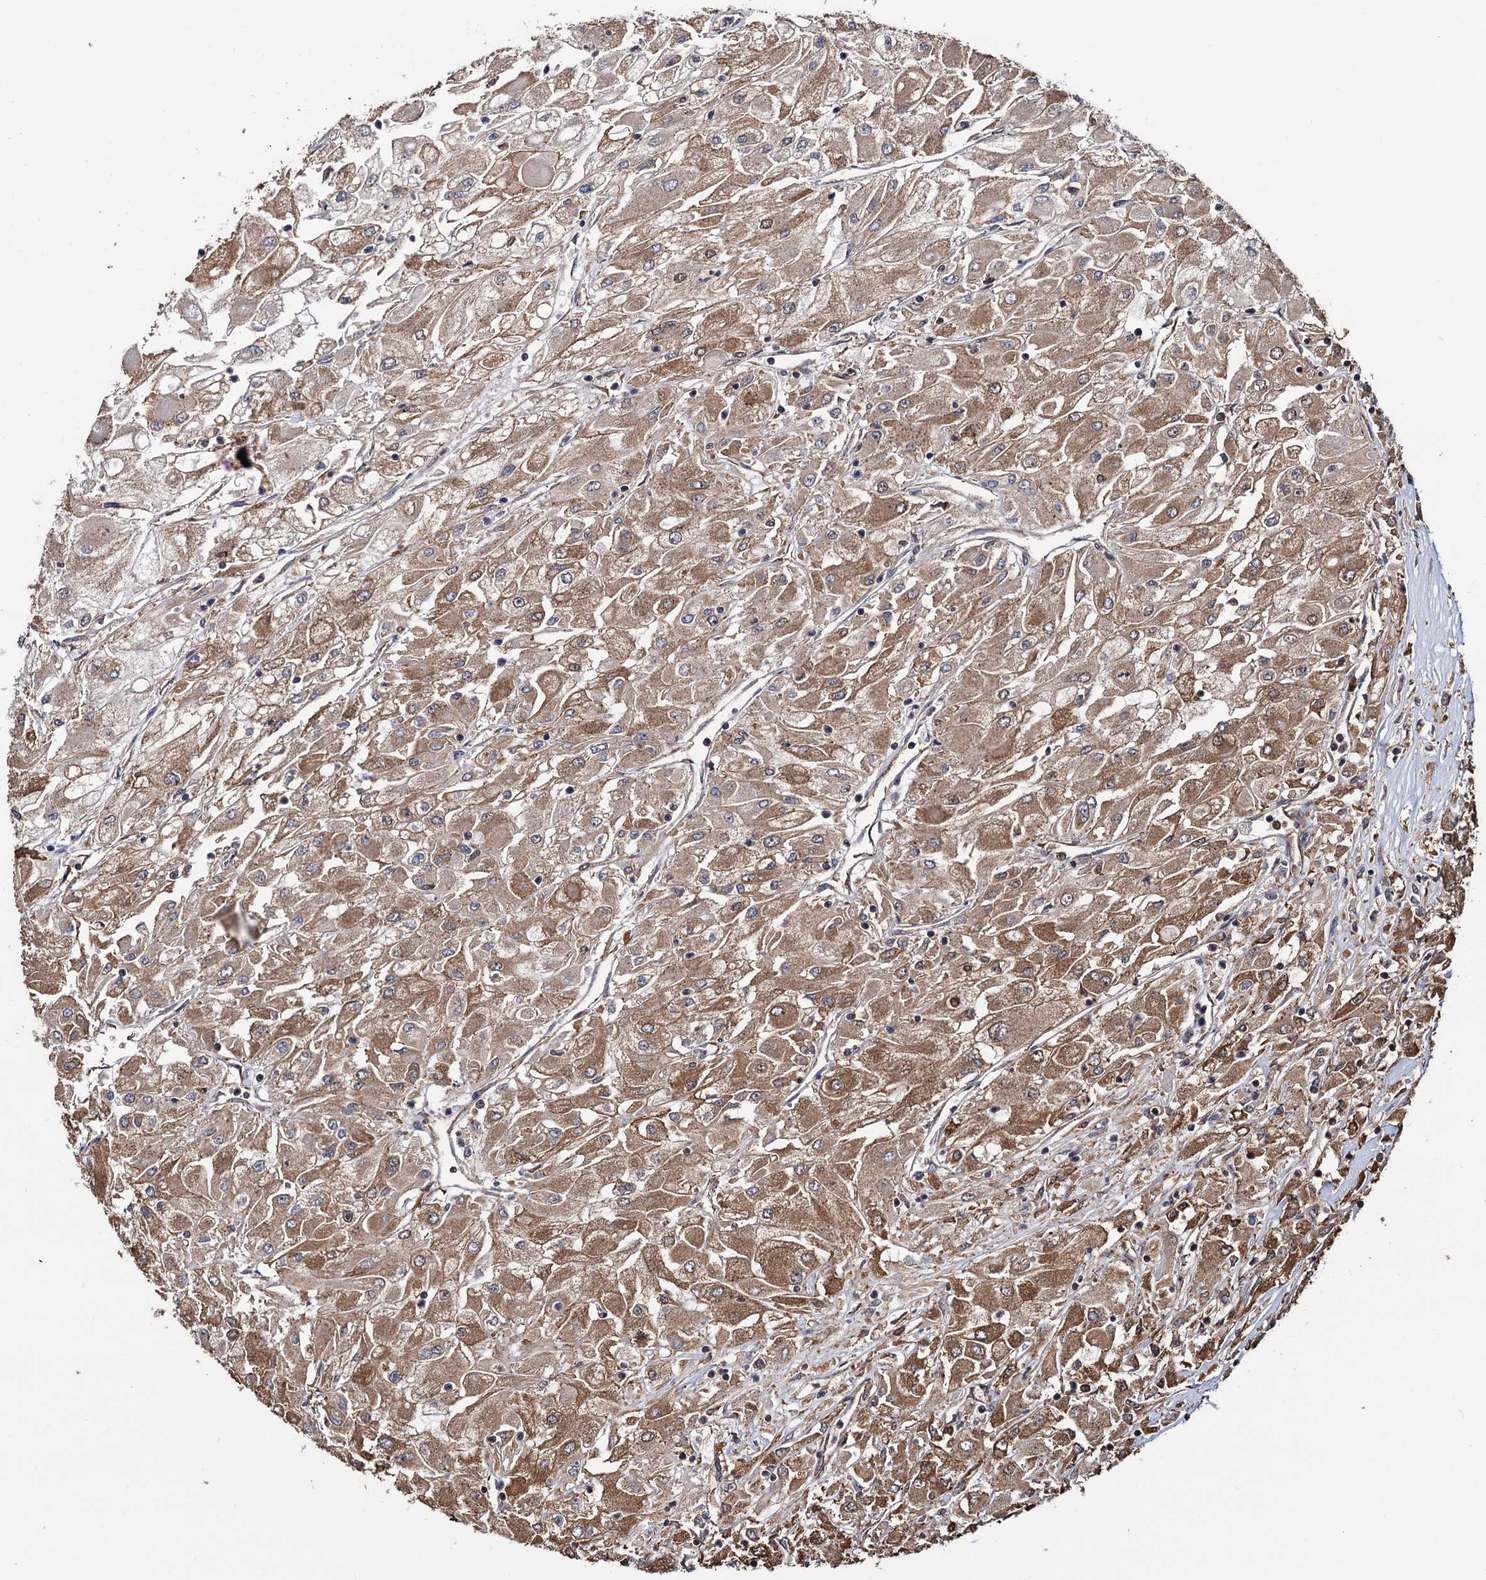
{"staining": {"intensity": "moderate", "quantity": ">75%", "location": "cytoplasmic/membranous"}, "tissue": "renal cancer", "cell_type": "Tumor cells", "image_type": "cancer", "snomed": [{"axis": "morphology", "description": "Adenocarcinoma, NOS"}, {"axis": "topography", "description": "Kidney"}], "caption": "Immunohistochemistry of renal adenocarcinoma displays medium levels of moderate cytoplasmic/membranous staining in about >75% of tumor cells.", "gene": "TBC1D12", "patient": {"sex": "male", "age": 80}}